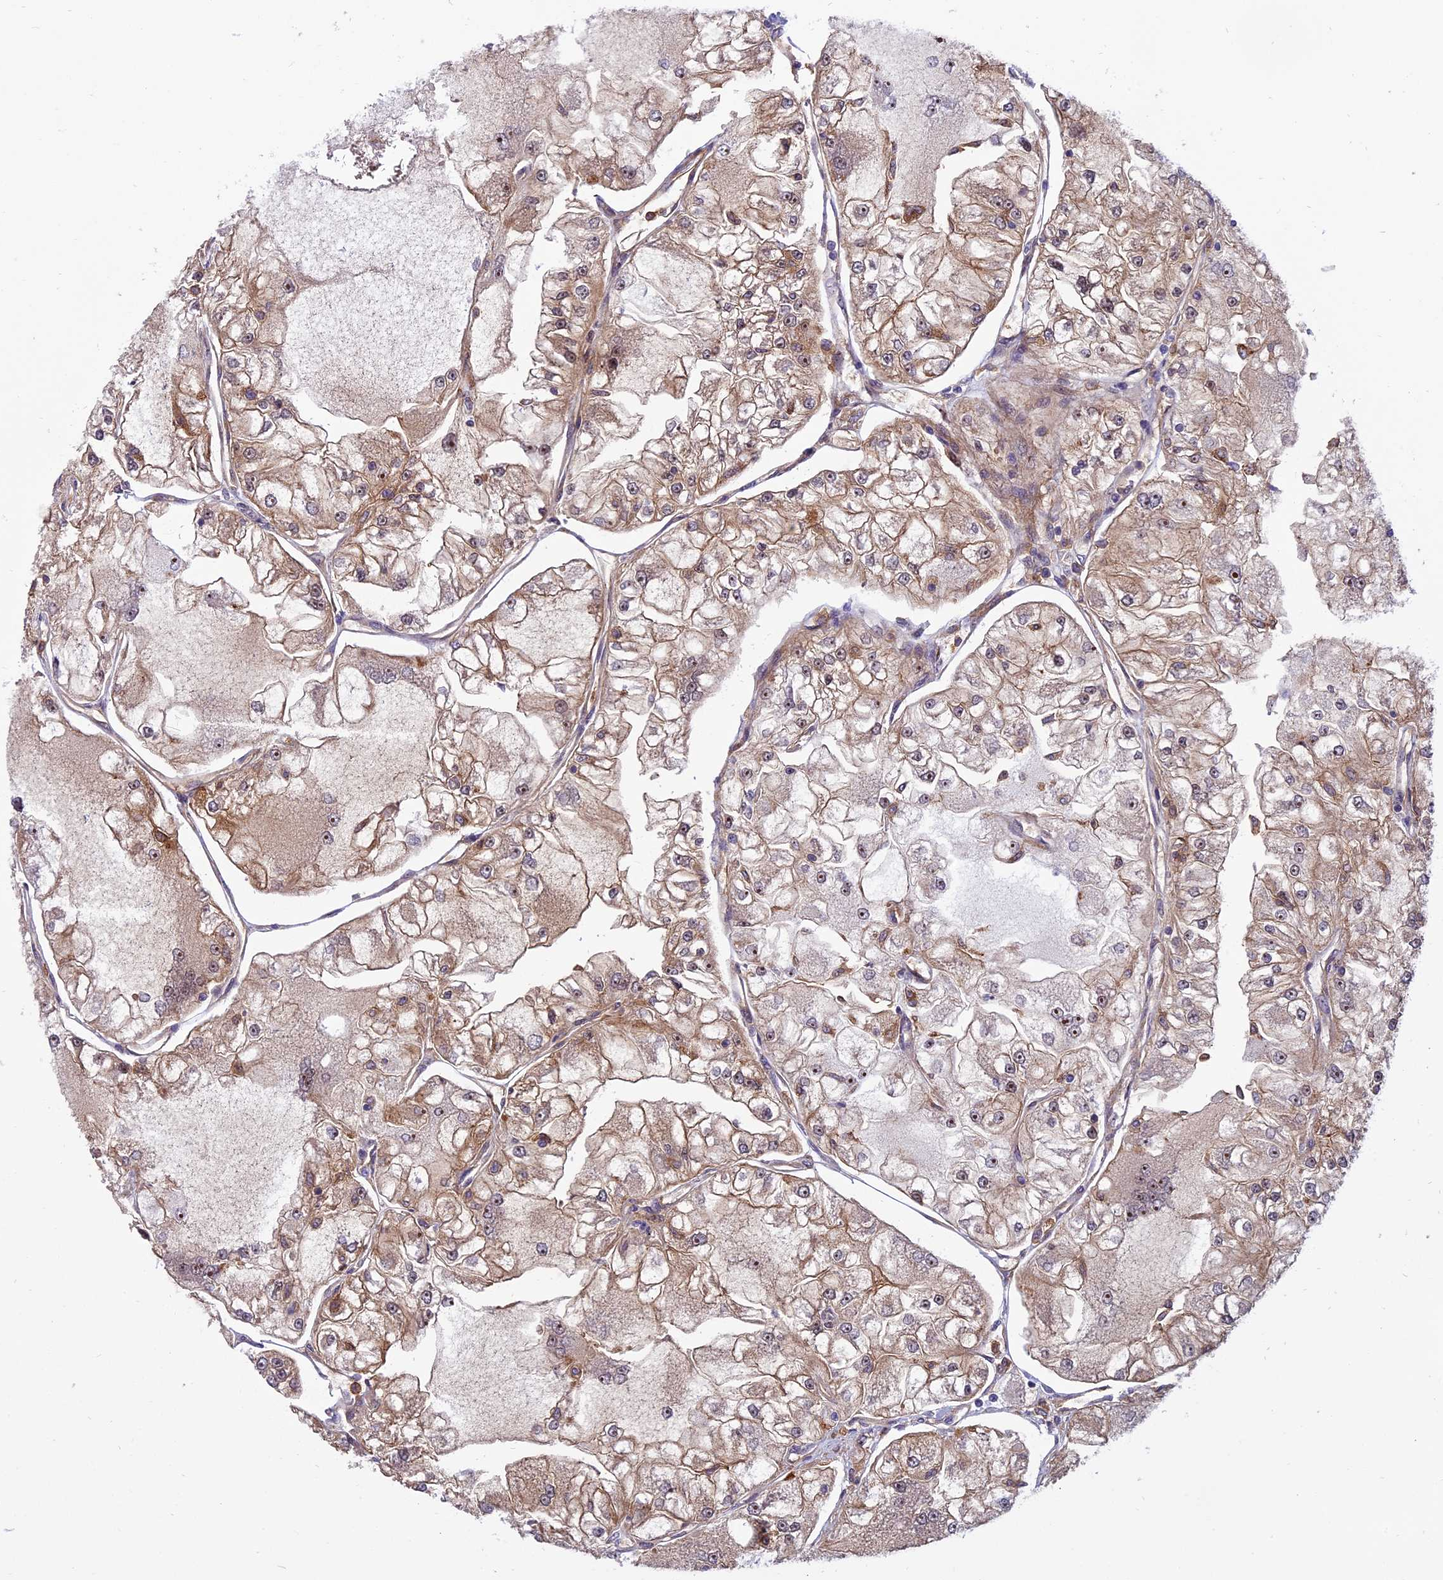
{"staining": {"intensity": "moderate", "quantity": "25%-75%", "location": "cytoplasmic/membranous,nuclear"}, "tissue": "renal cancer", "cell_type": "Tumor cells", "image_type": "cancer", "snomed": [{"axis": "morphology", "description": "Adenocarcinoma, NOS"}, {"axis": "topography", "description": "Kidney"}], "caption": "This is a photomicrograph of IHC staining of renal cancer, which shows moderate expression in the cytoplasmic/membranous and nuclear of tumor cells.", "gene": "EHBP1L1", "patient": {"sex": "female", "age": 72}}